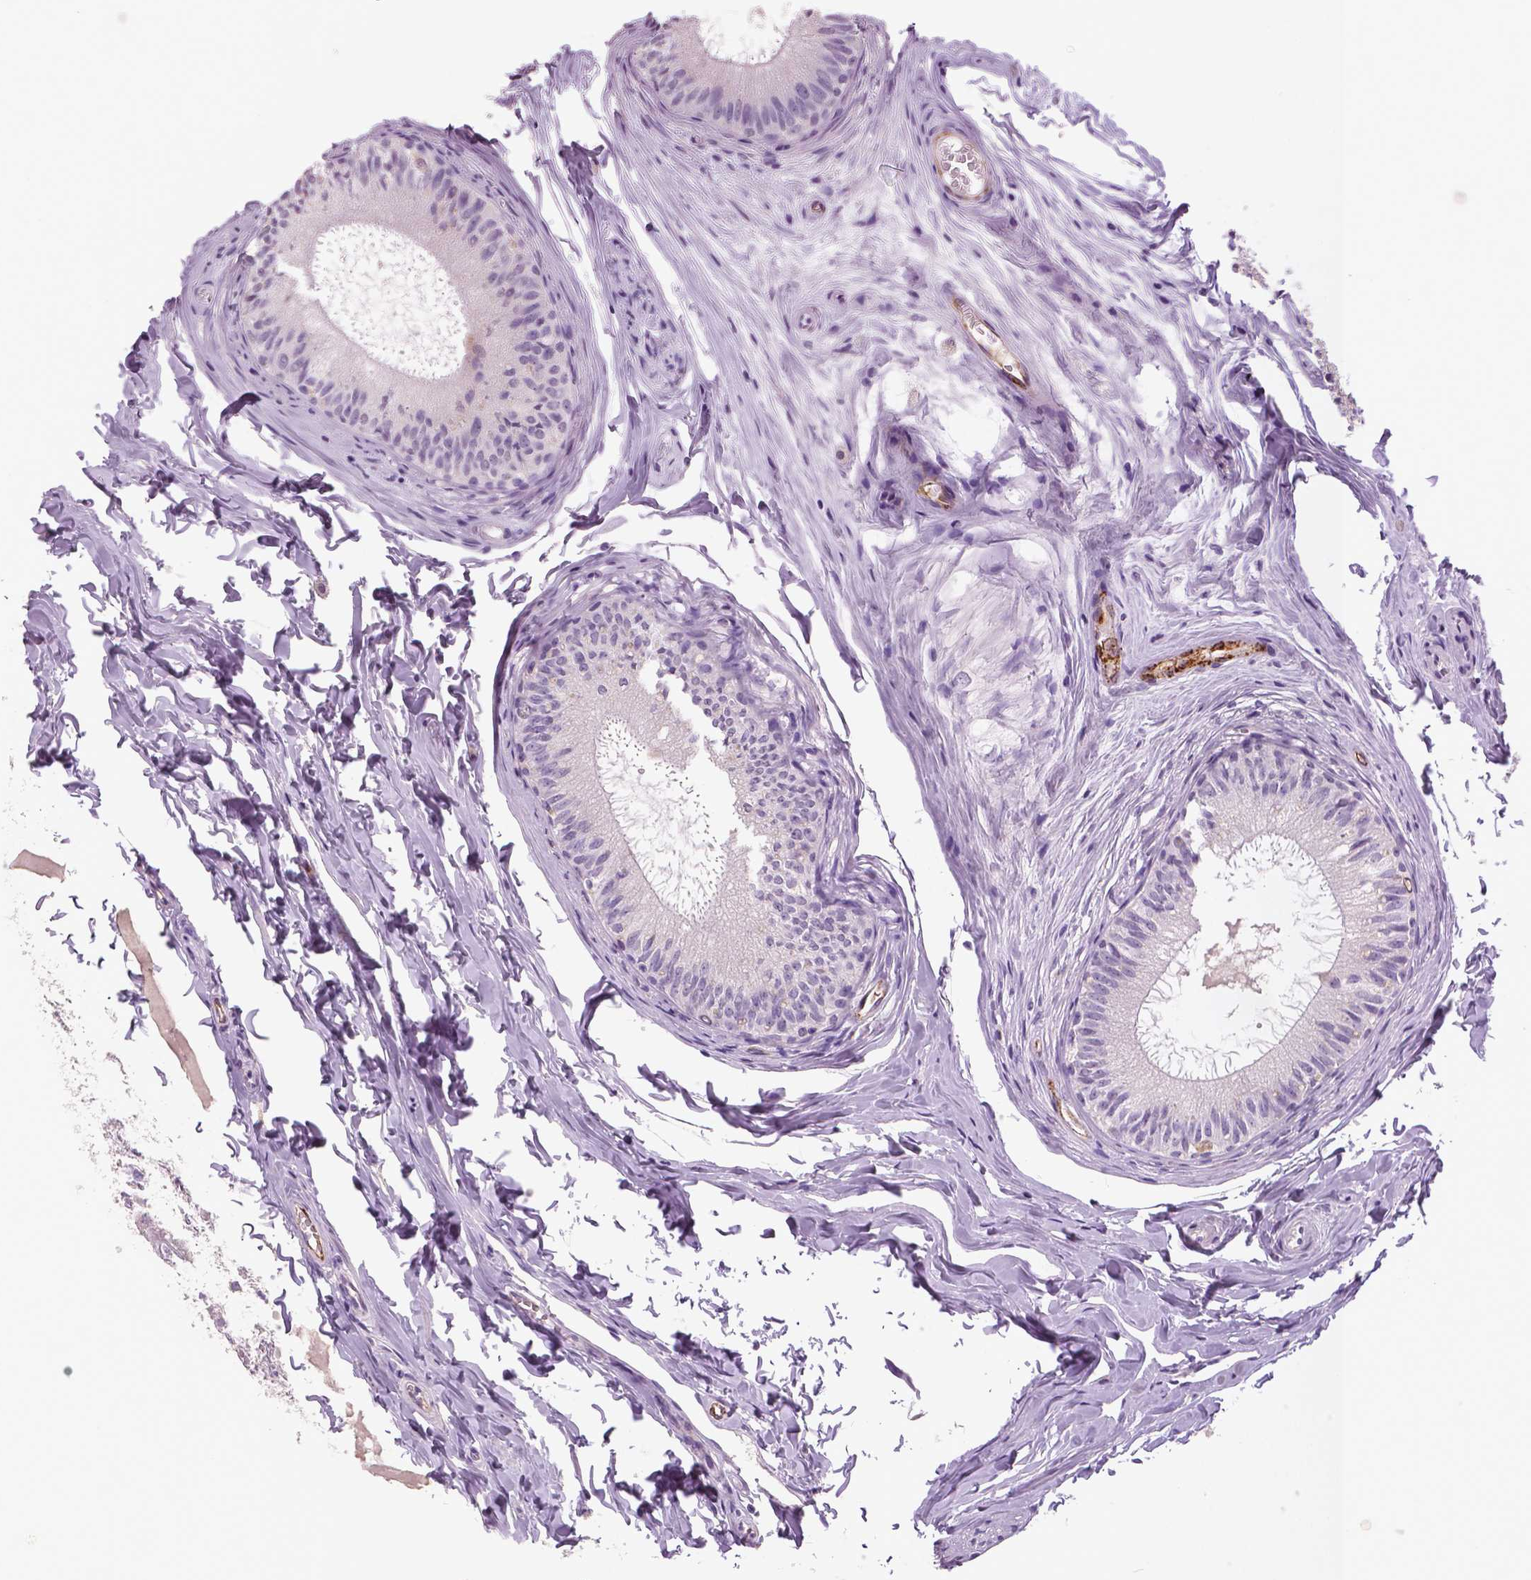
{"staining": {"intensity": "negative", "quantity": "none", "location": "none"}, "tissue": "epididymis", "cell_type": "Glandular cells", "image_type": "normal", "snomed": [{"axis": "morphology", "description": "Normal tissue, NOS"}, {"axis": "topography", "description": "Epididymis"}], "caption": "DAB (3,3'-diaminobenzidine) immunohistochemical staining of normal epididymis reveals no significant expression in glandular cells.", "gene": "TSPAN7", "patient": {"sex": "male", "age": 45}}